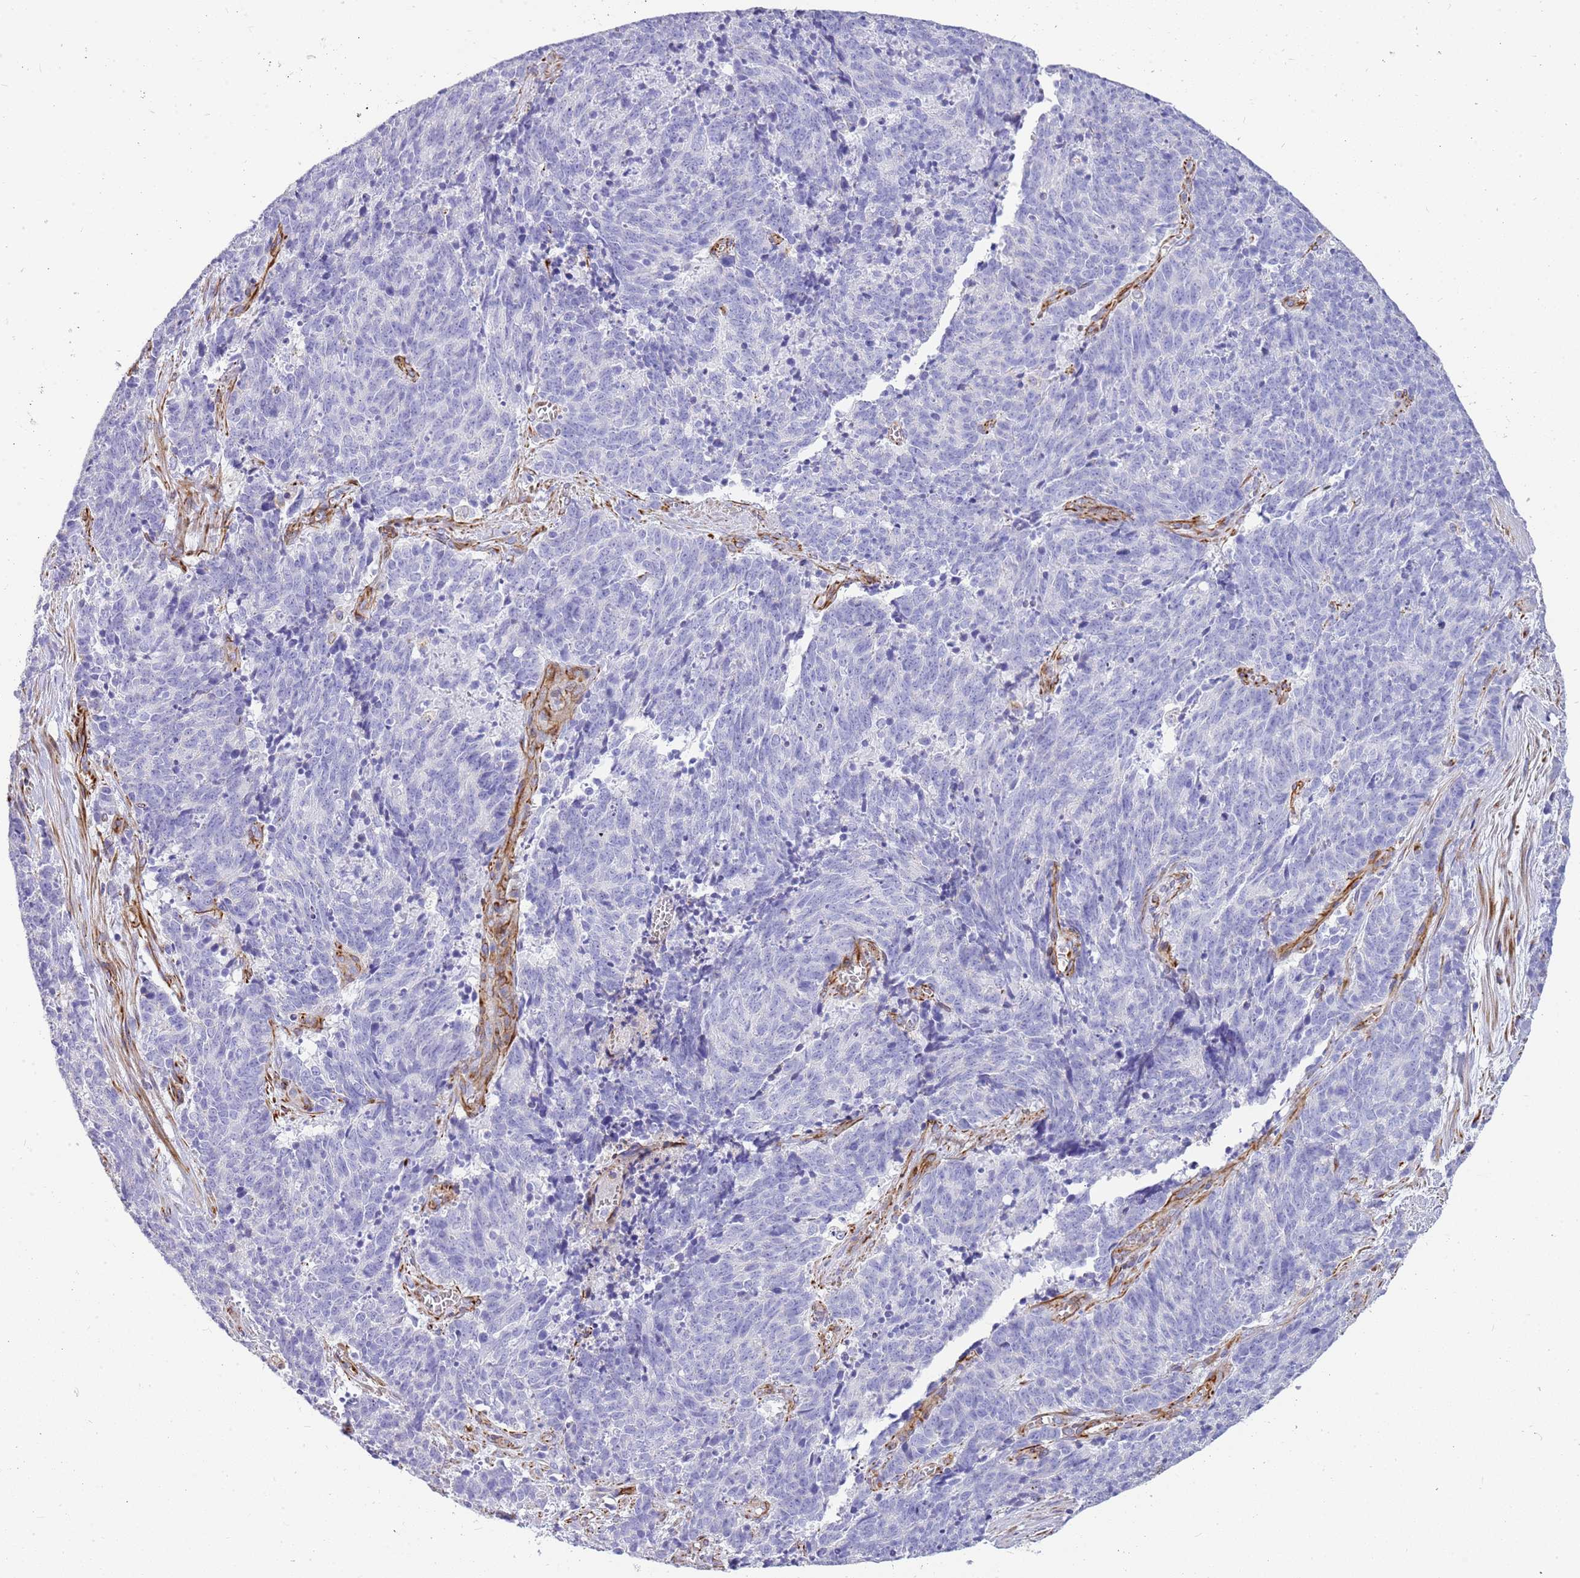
{"staining": {"intensity": "negative", "quantity": "none", "location": "none"}, "tissue": "cervical cancer", "cell_type": "Tumor cells", "image_type": "cancer", "snomed": [{"axis": "morphology", "description": "Squamous cell carcinoma, NOS"}, {"axis": "topography", "description": "Cervix"}], "caption": "DAB immunohistochemical staining of human squamous cell carcinoma (cervical) exhibits no significant expression in tumor cells.", "gene": "ZDHHC1", "patient": {"sex": "female", "age": 29}}